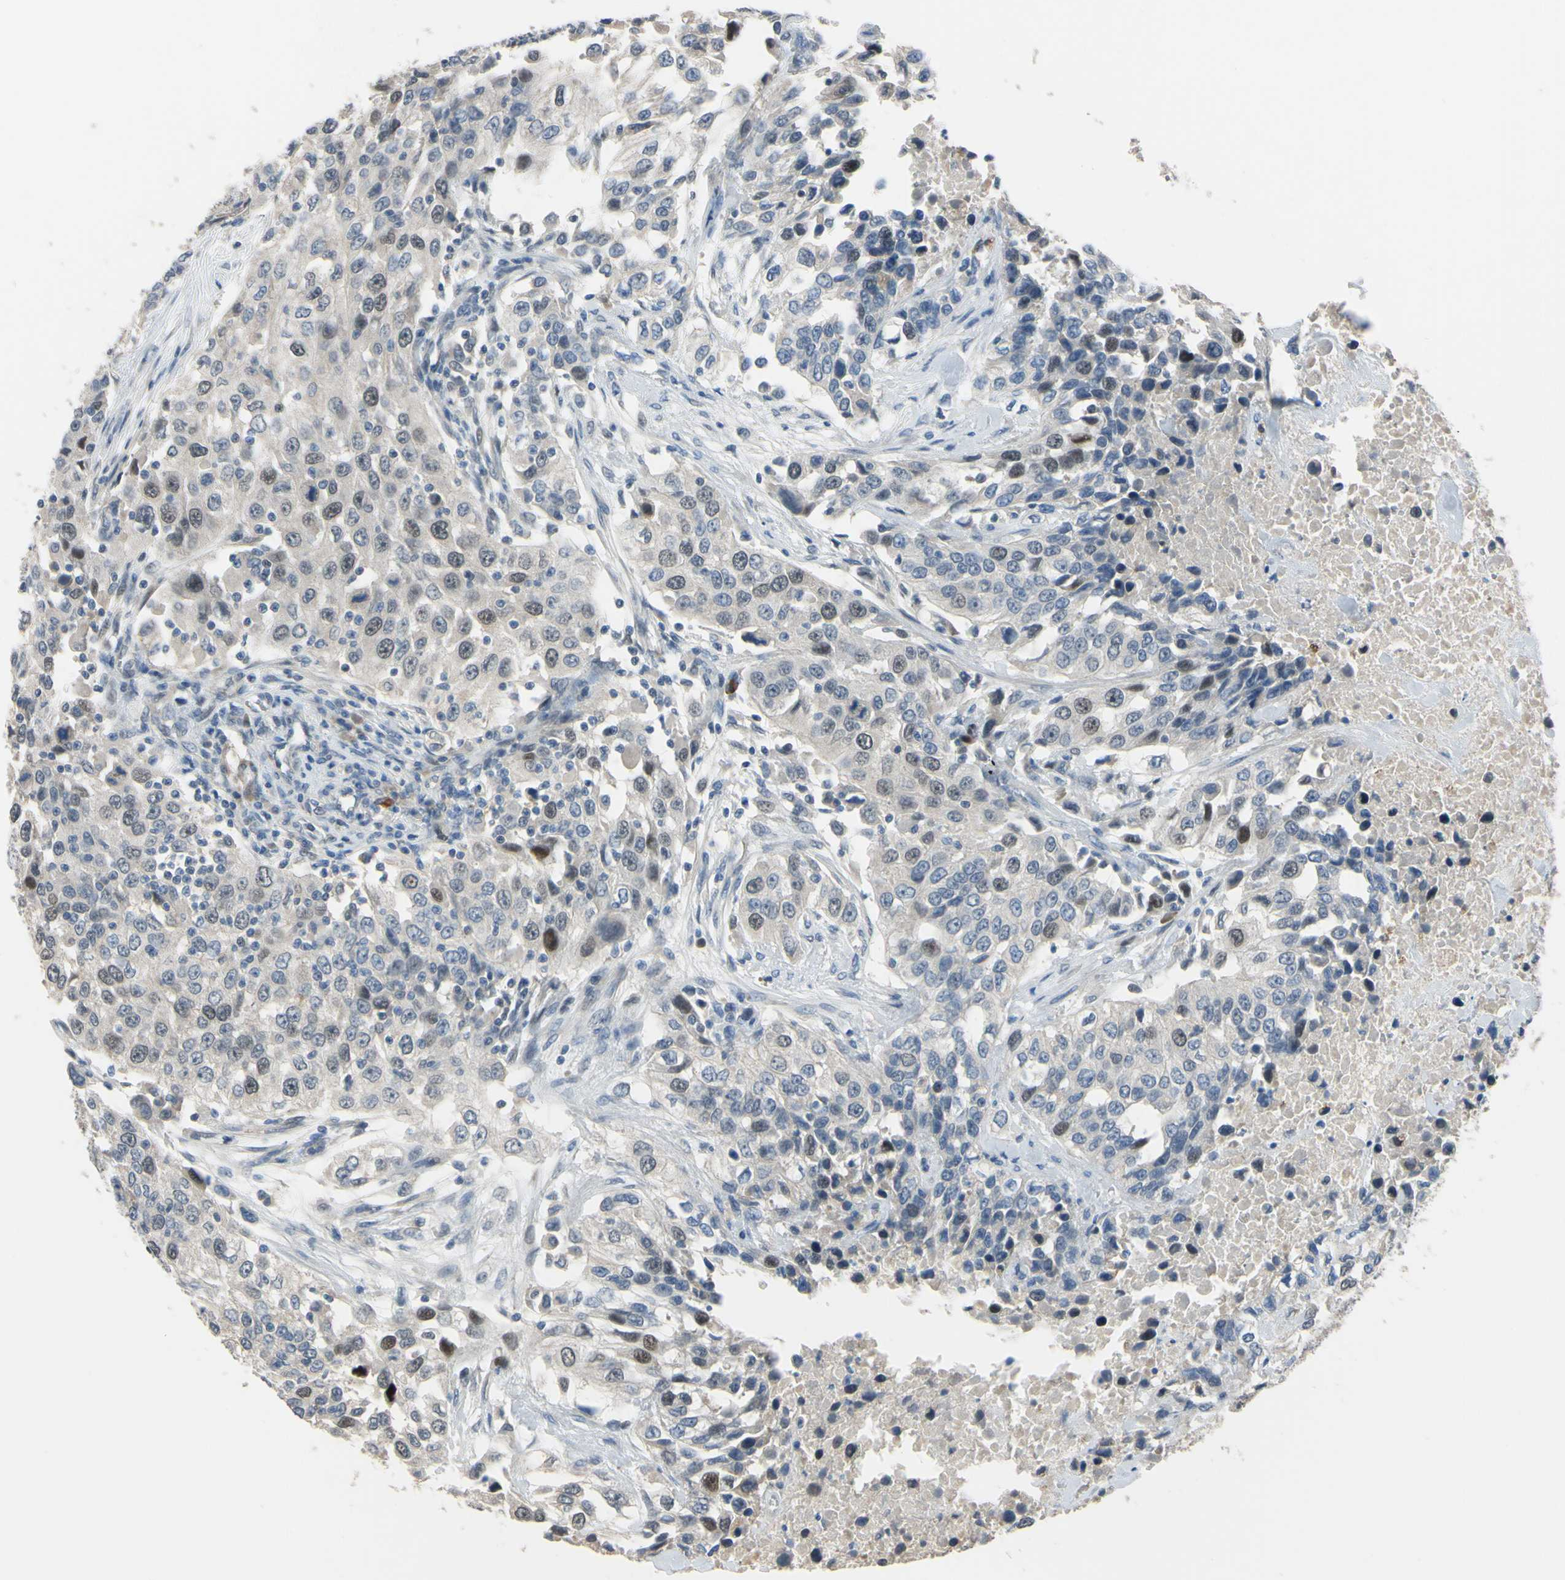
{"staining": {"intensity": "weak", "quantity": "<25%", "location": "nuclear"}, "tissue": "urothelial cancer", "cell_type": "Tumor cells", "image_type": "cancer", "snomed": [{"axis": "morphology", "description": "Urothelial carcinoma, High grade"}, {"axis": "topography", "description": "Urinary bladder"}], "caption": "Tumor cells show no significant protein staining in urothelial cancer.", "gene": "LHX9", "patient": {"sex": "female", "age": 80}}